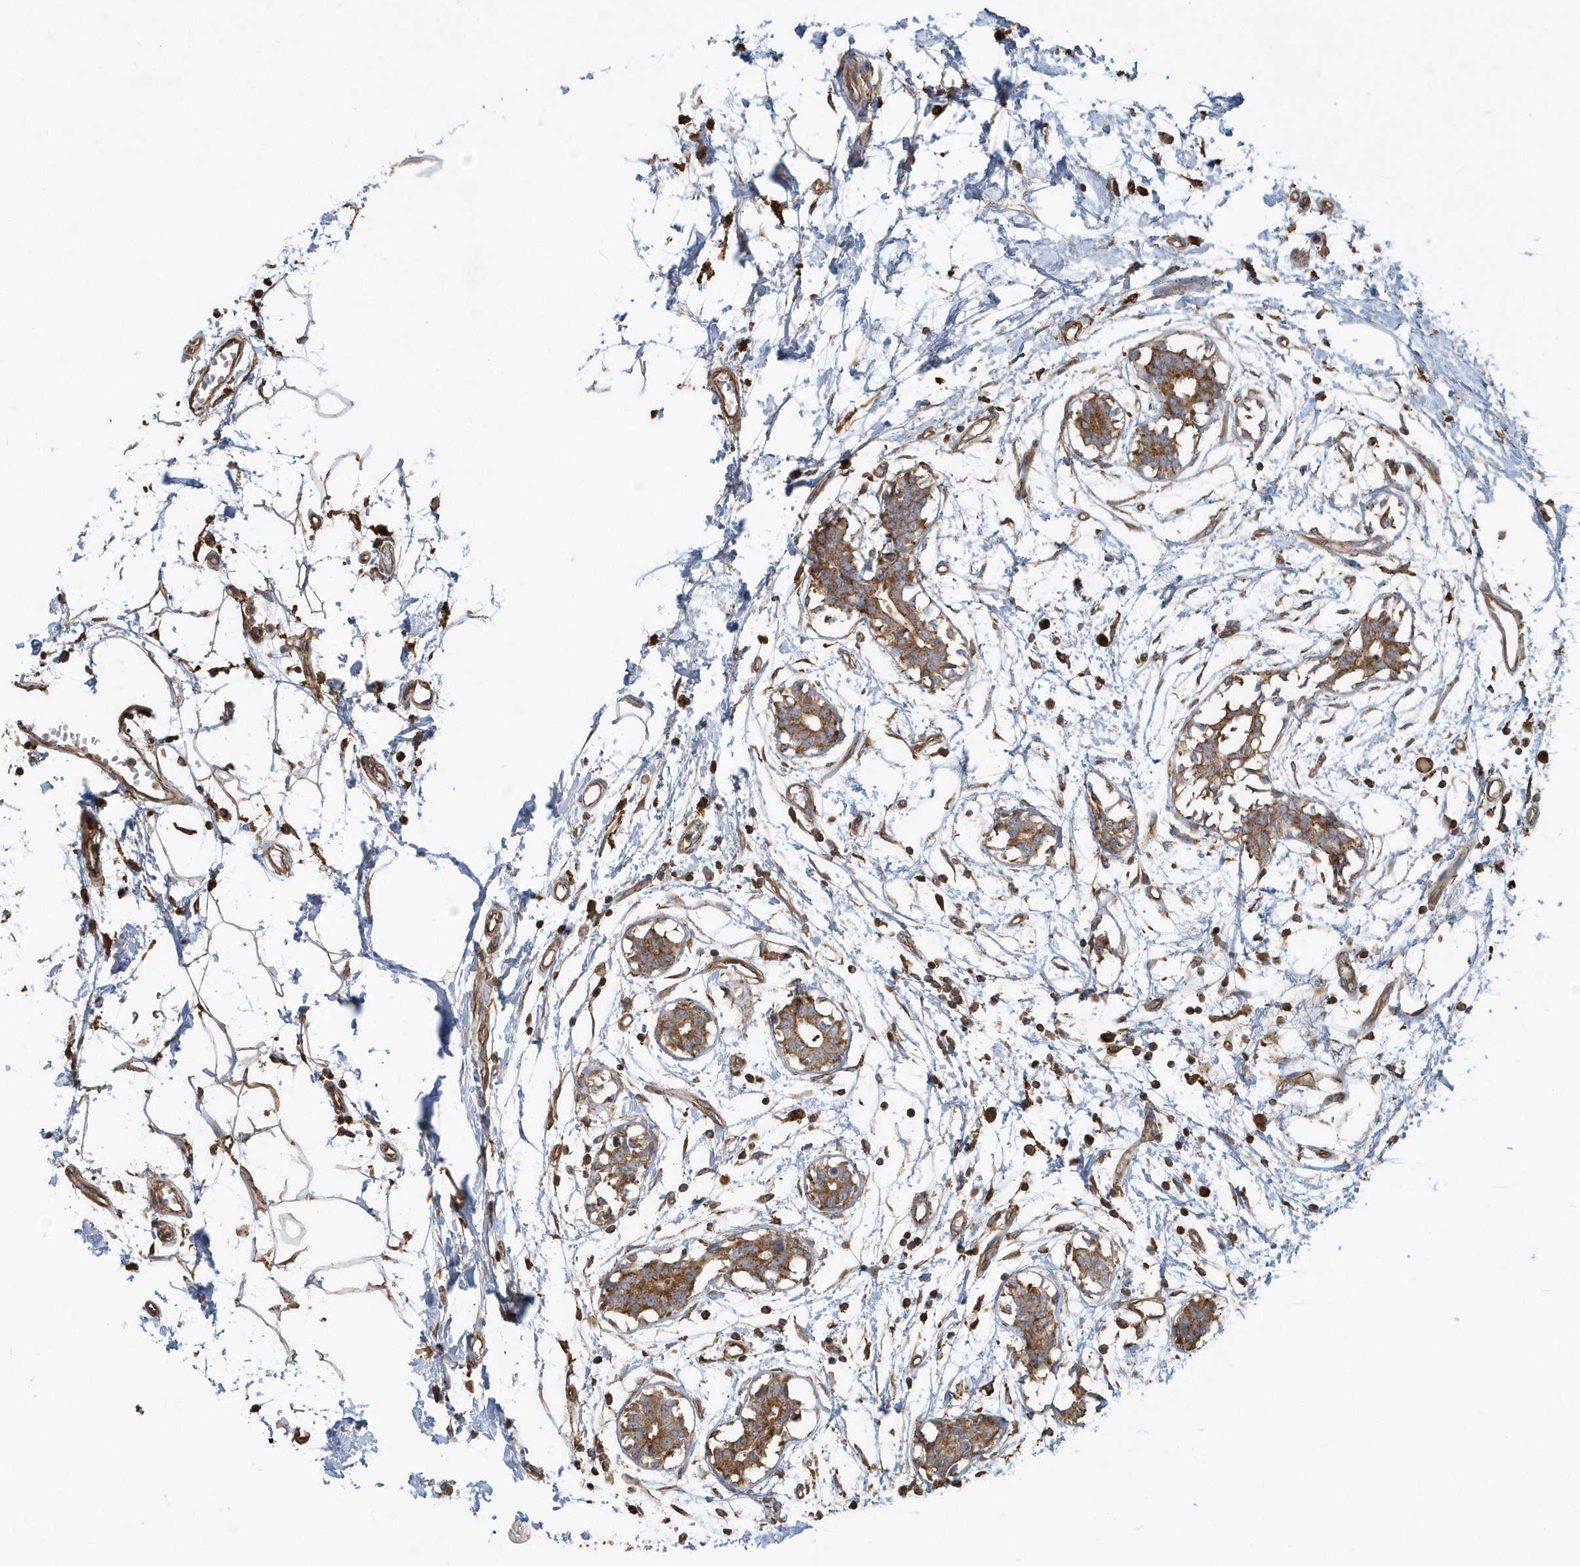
{"staining": {"intensity": "strong", "quantity": ">75%", "location": "cytoplasmic/membranous"}, "tissue": "breast cancer", "cell_type": "Tumor cells", "image_type": "cancer", "snomed": [{"axis": "morphology", "description": "Duct carcinoma"}, {"axis": "topography", "description": "Breast"}], "caption": "The image demonstrates a brown stain indicating the presence of a protein in the cytoplasmic/membranous of tumor cells in breast invasive ductal carcinoma. Nuclei are stained in blue.", "gene": "TRAIP", "patient": {"sex": "female", "age": 40}}